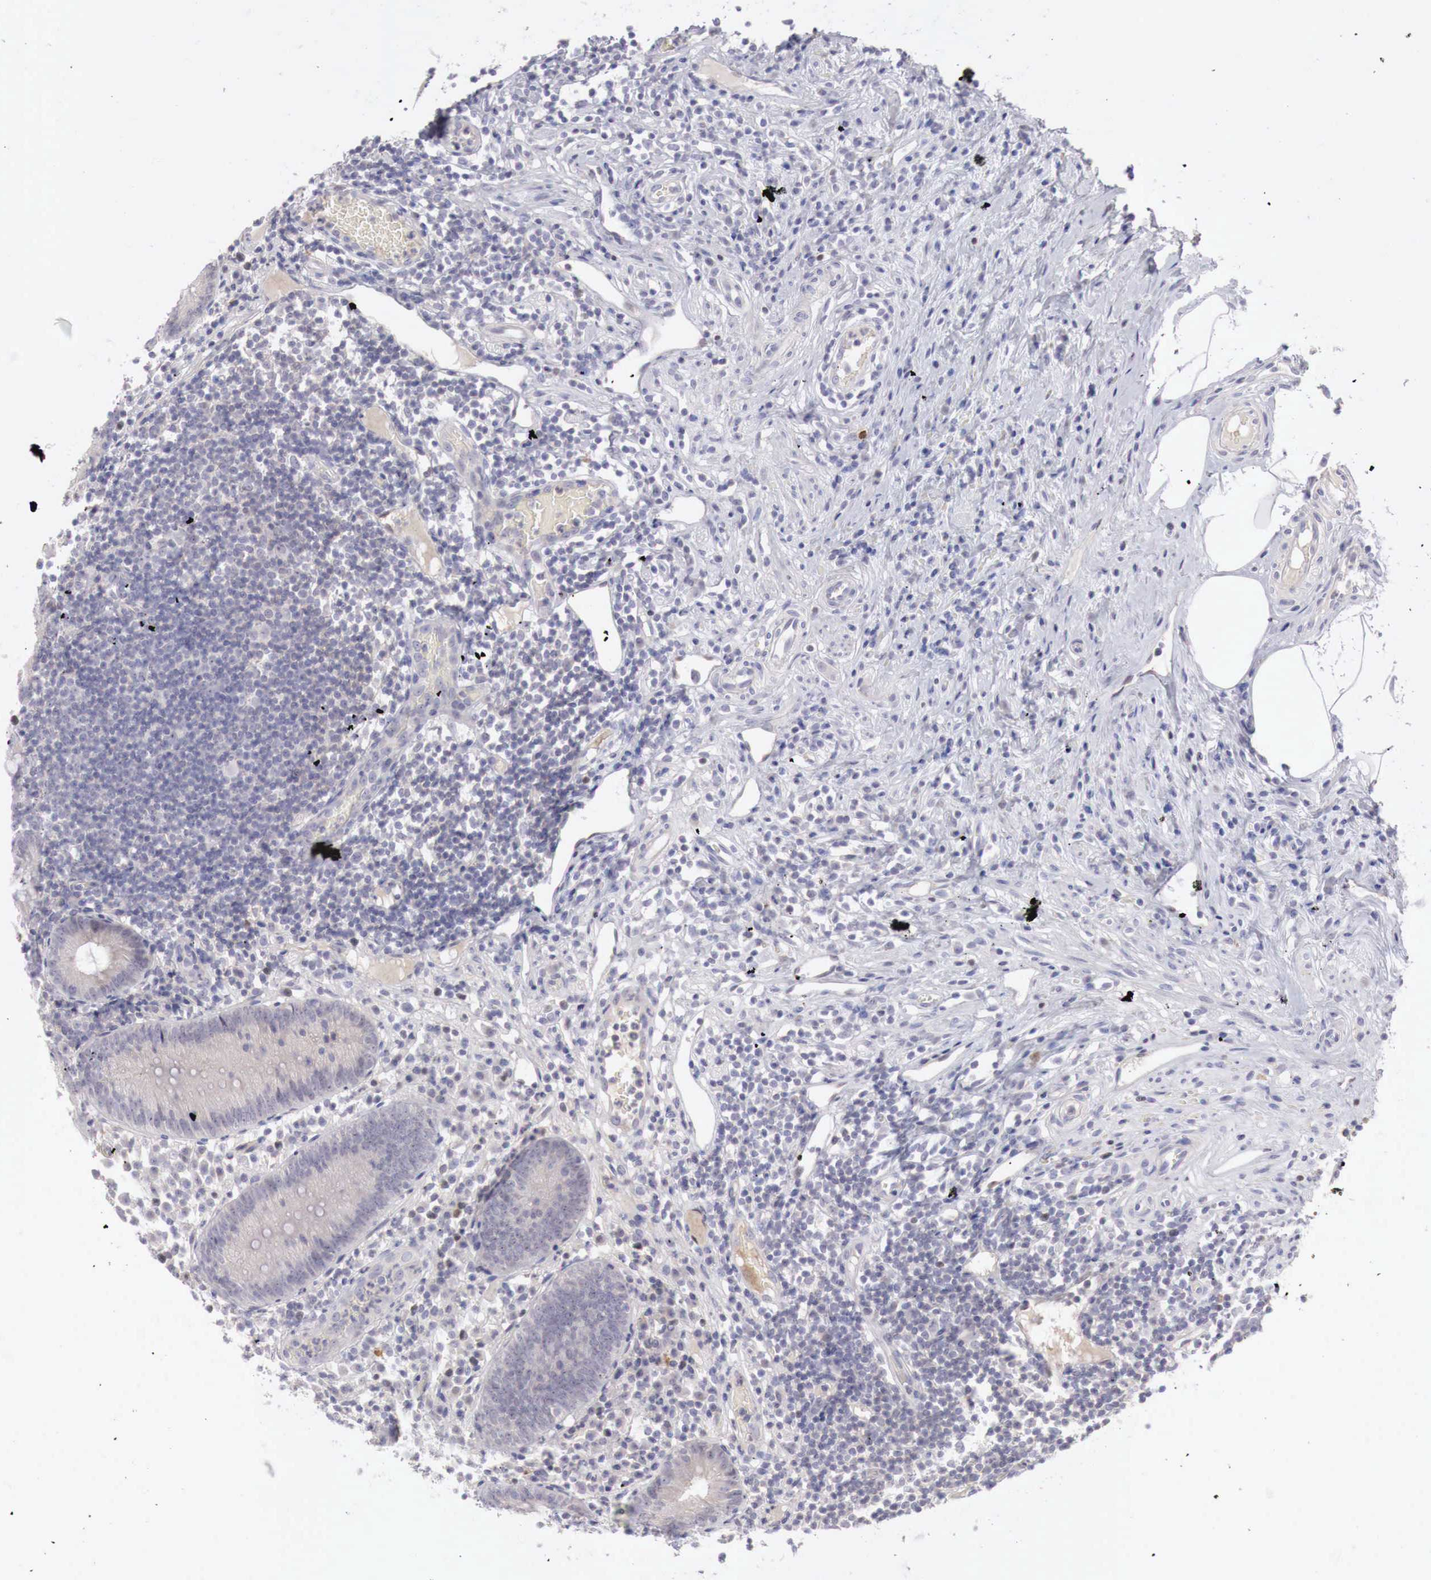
{"staining": {"intensity": "weak", "quantity": "25%-75%", "location": "cytoplasmic/membranous"}, "tissue": "appendix", "cell_type": "Glandular cells", "image_type": "normal", "snomed": [{"axis": "morphology", "description": "Normal tissue, NOS"}, {"axis": "topography", "description": "Appendix"}], "caption": "IHC photomicrograph of normal appendix: human appendix stained using immunohistochemistry shows low levels of weak protein expression localized specifically in the cytoplasmic/membranous of glandular cells, appearing as a cytoplasmic/membranous brown color.", "gene": "GATA1", "patient": {"sex": "male", "age": 25}}